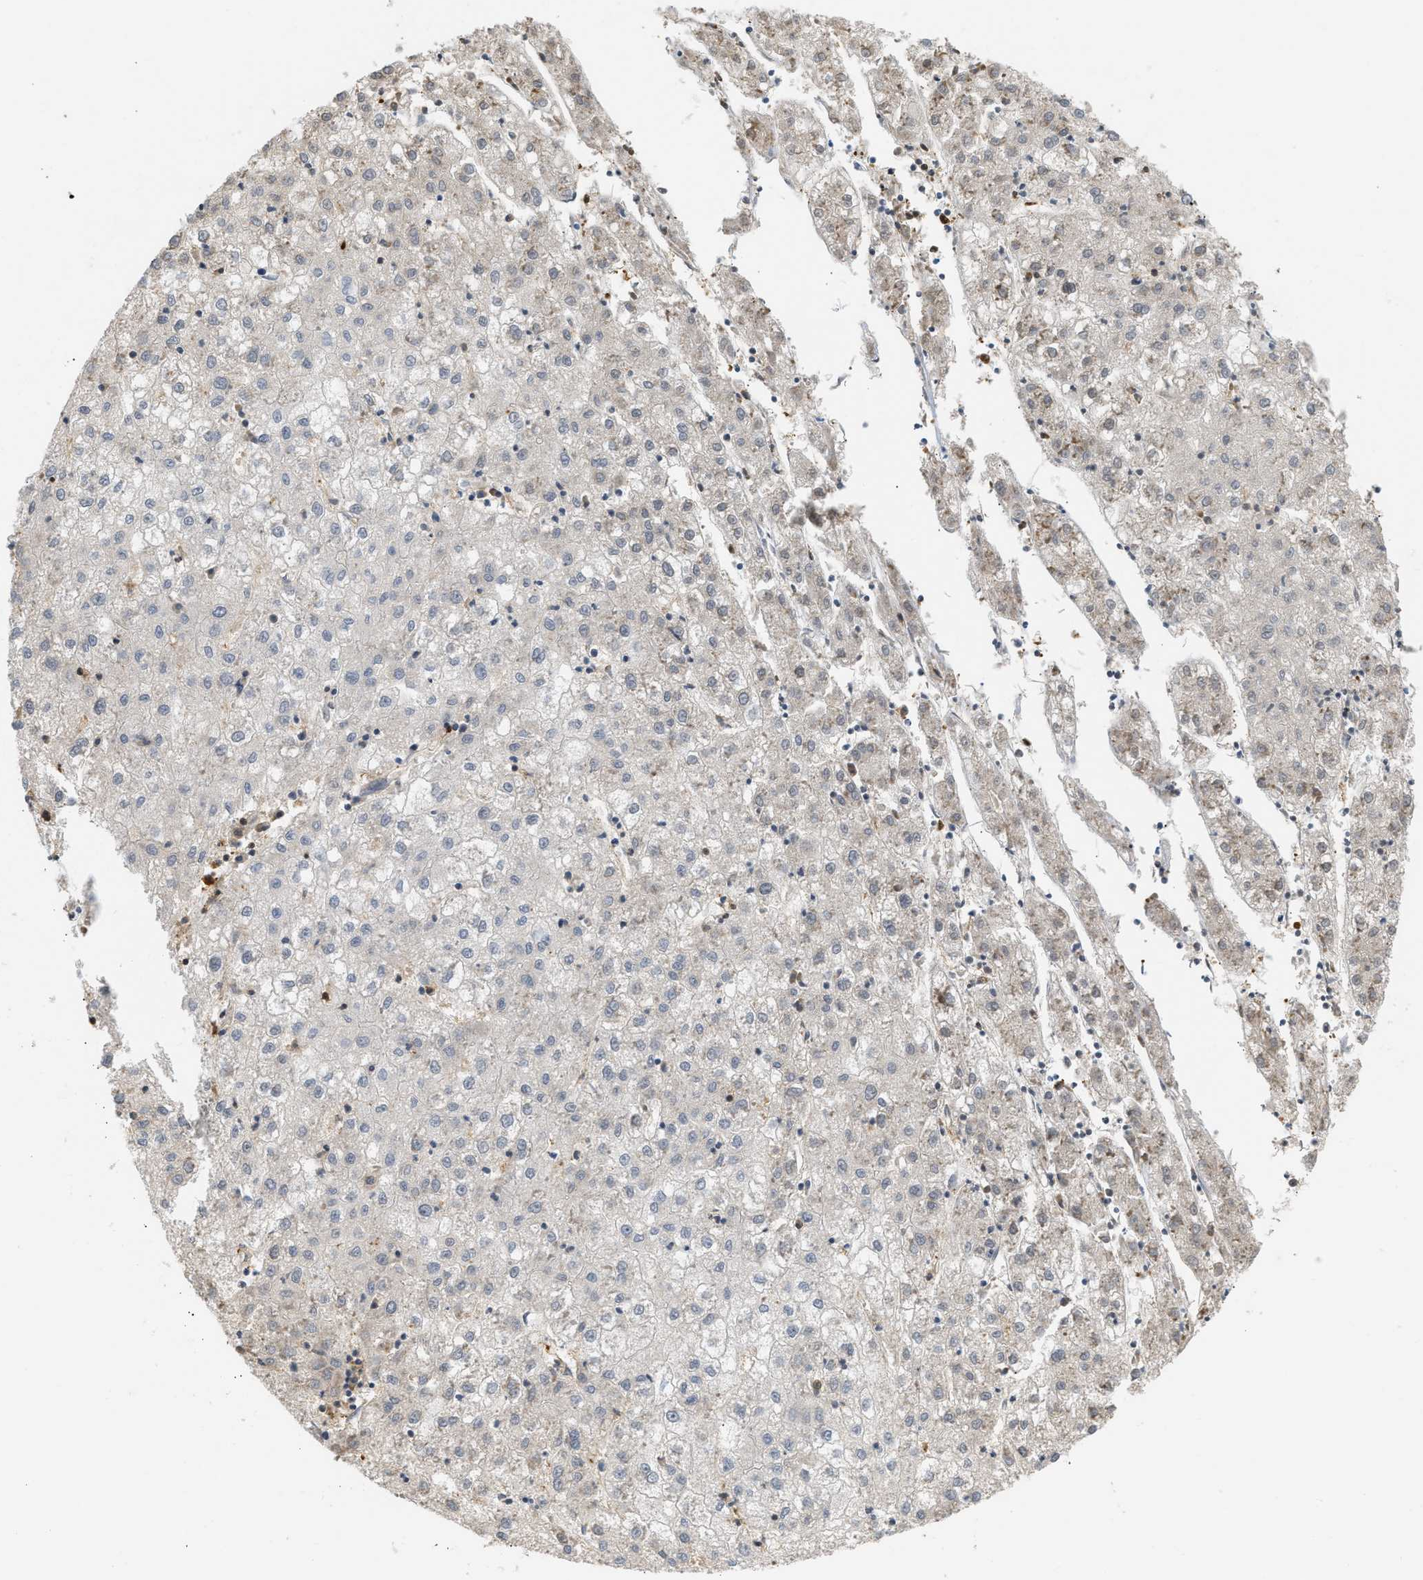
{"staining": {"intensity": "moderate", "quantity": "25%-75%", "location": "cytoplasmic/membranous"}, "tissue": "liver cancer", "cell_type": "Tumor cells", "image_type": "cancer", "snomed": [{"axis": "morphology", "description": "Carcinoma, Hepatocellular, NOS"}, {"axis": "topography", "description": "Liver"}], "caption": "Hepatocellular carcinoma (liver) stained with a protein marker shows moderate staining in tumor cells.", "gene": "ENO1", "patient": {"sex": "male", "age": 72}}